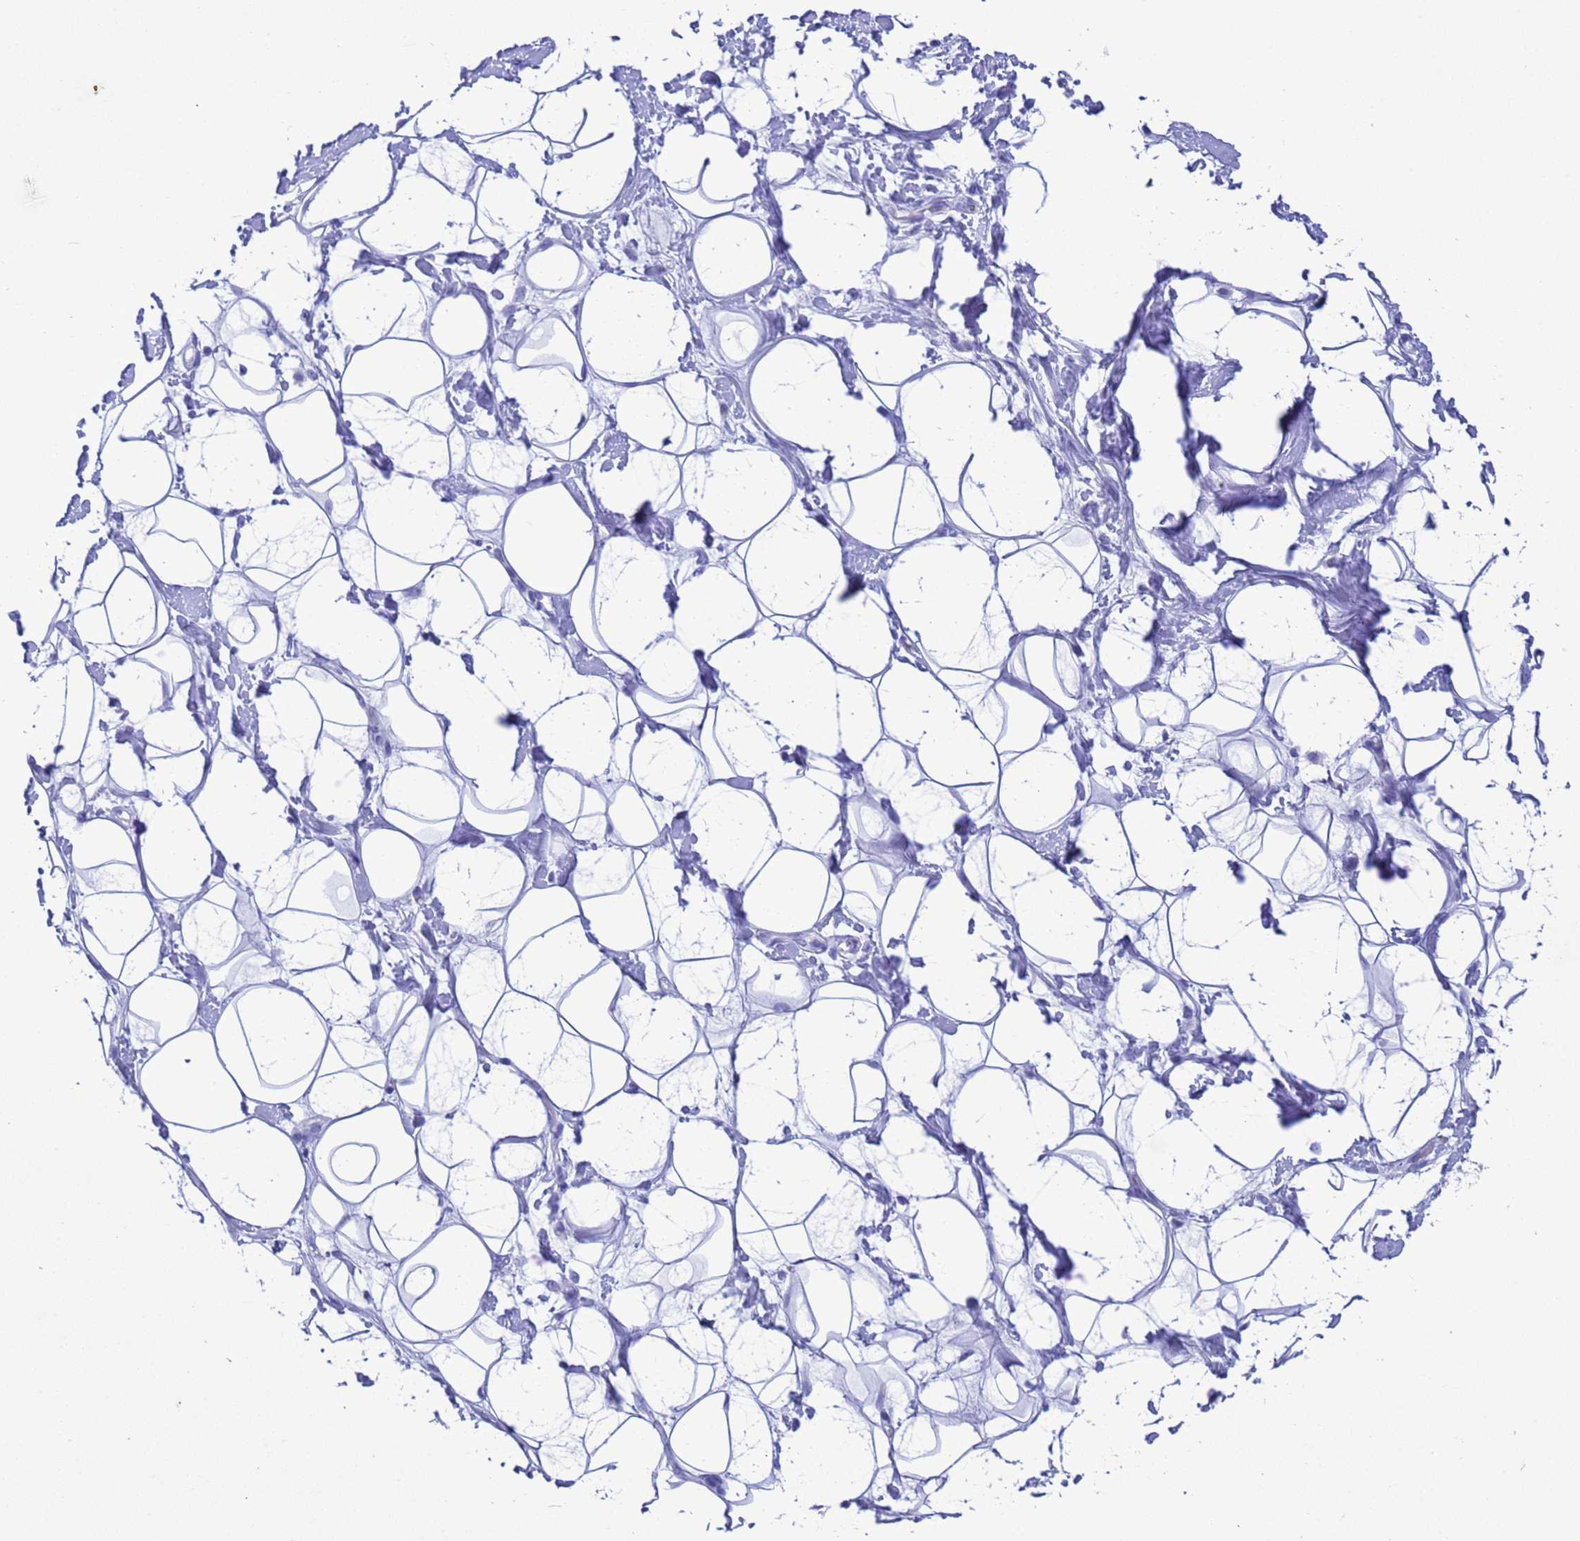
{"staining": {"intensity": "negative", "quantity": "none", "location": "none"}, "tissue": "adipose tissue", "cell_type": "Adipocytes", "image_type": "normal", "snomed": [{"axis": "morphology", "description": "Normal tissue, NOS"}, {"axis": "topography", "description": "Breast"}], "caption": "Human adipose tissue stained for a protein using immunohistochemistry (IHC) reveals no positivity in adipocytes.", "gene": "GSTM1", "patient": {"sex": "female", "age": 26}}